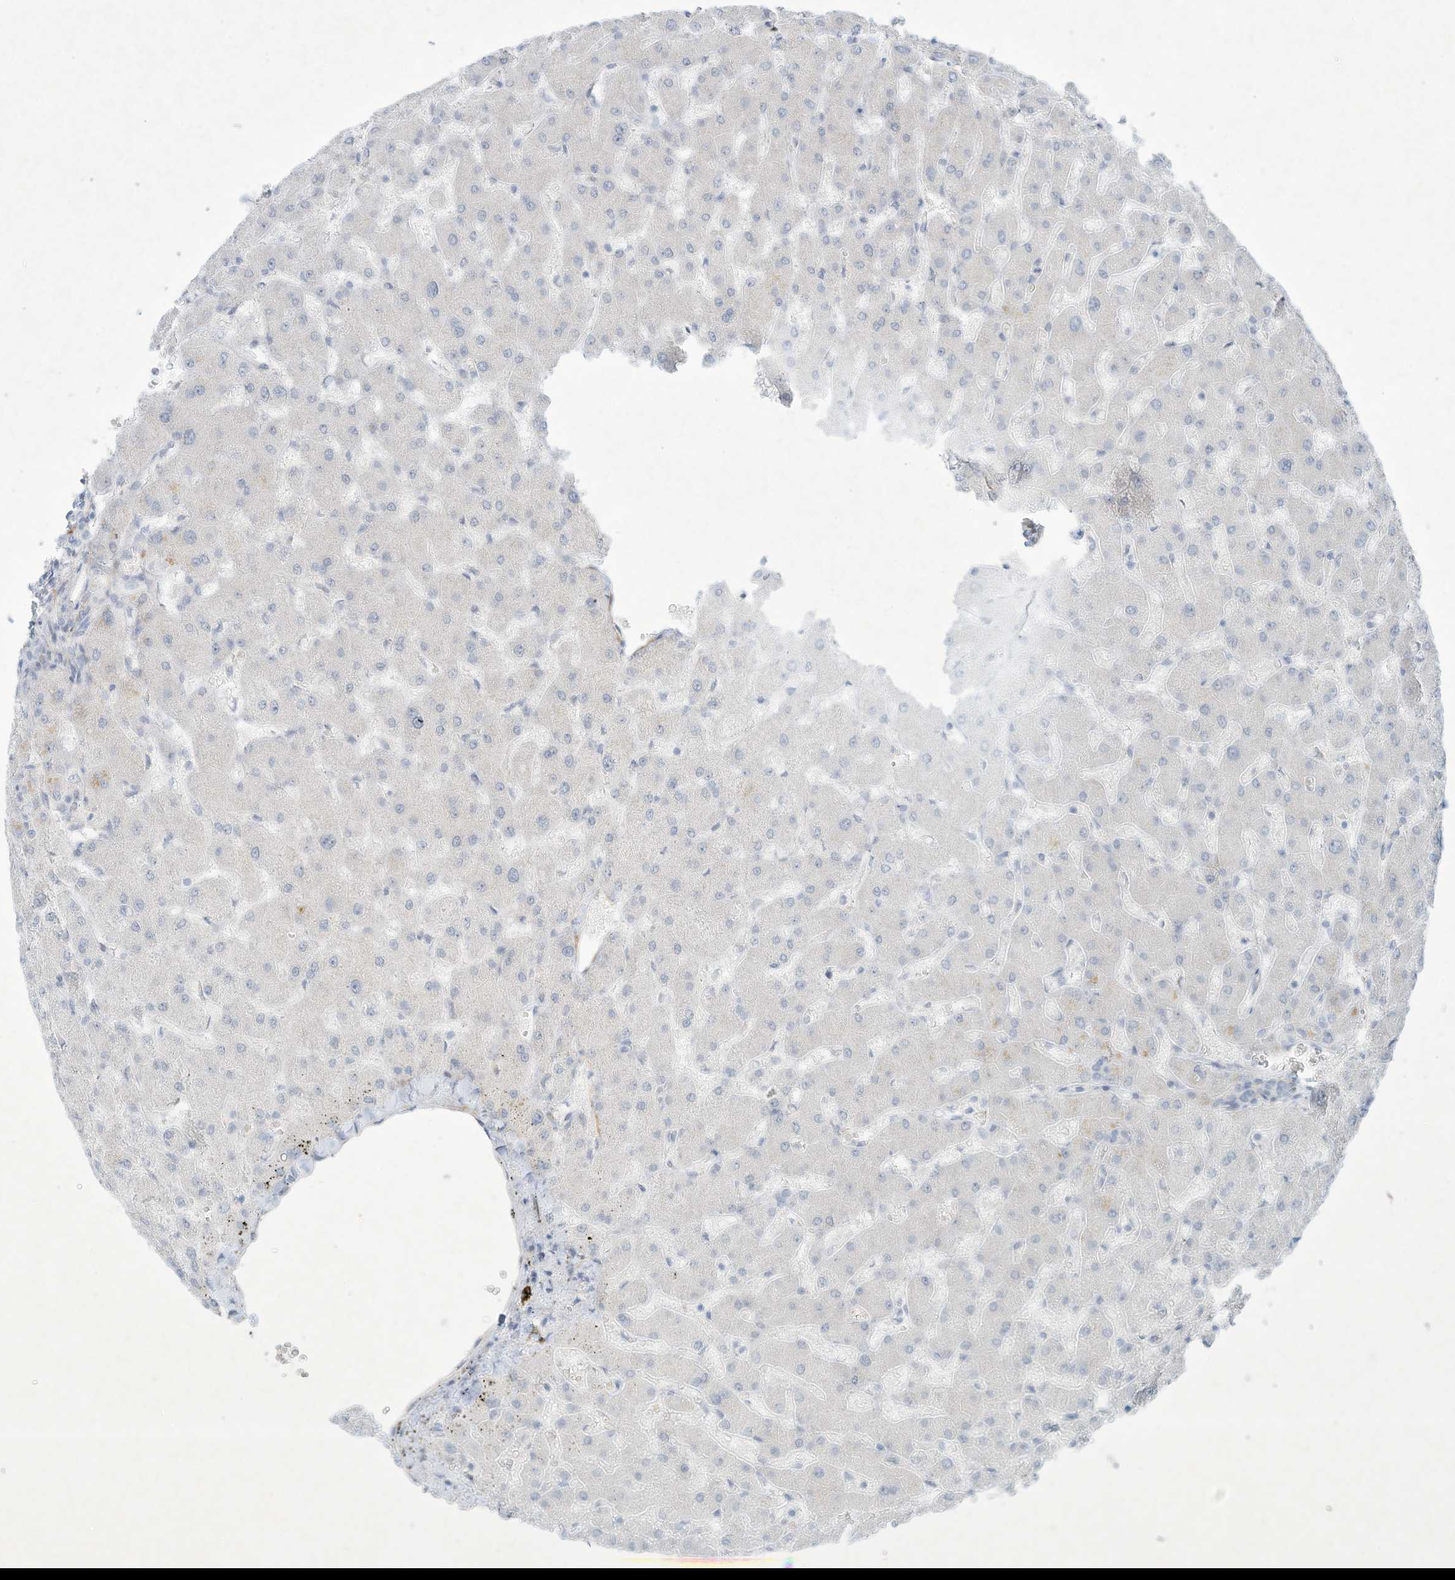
{"staining": {"intensity": "negative", "quantity": "none", "location": "none"}, "tissue": "liver", "cell_type": "Cholangiocytes", "image_type": "normal", "snomed": [{"axis": "morphology", "description": "Normal tissue, NOS"}, {"axis": "topography", "description": "Liver"}], "caption": "The immunohistochemistry photomicrograph has no significant staining in cholangiocytes of liver.", "gene": "PAX6", "patient": {"sex": "female", "age": 63}}